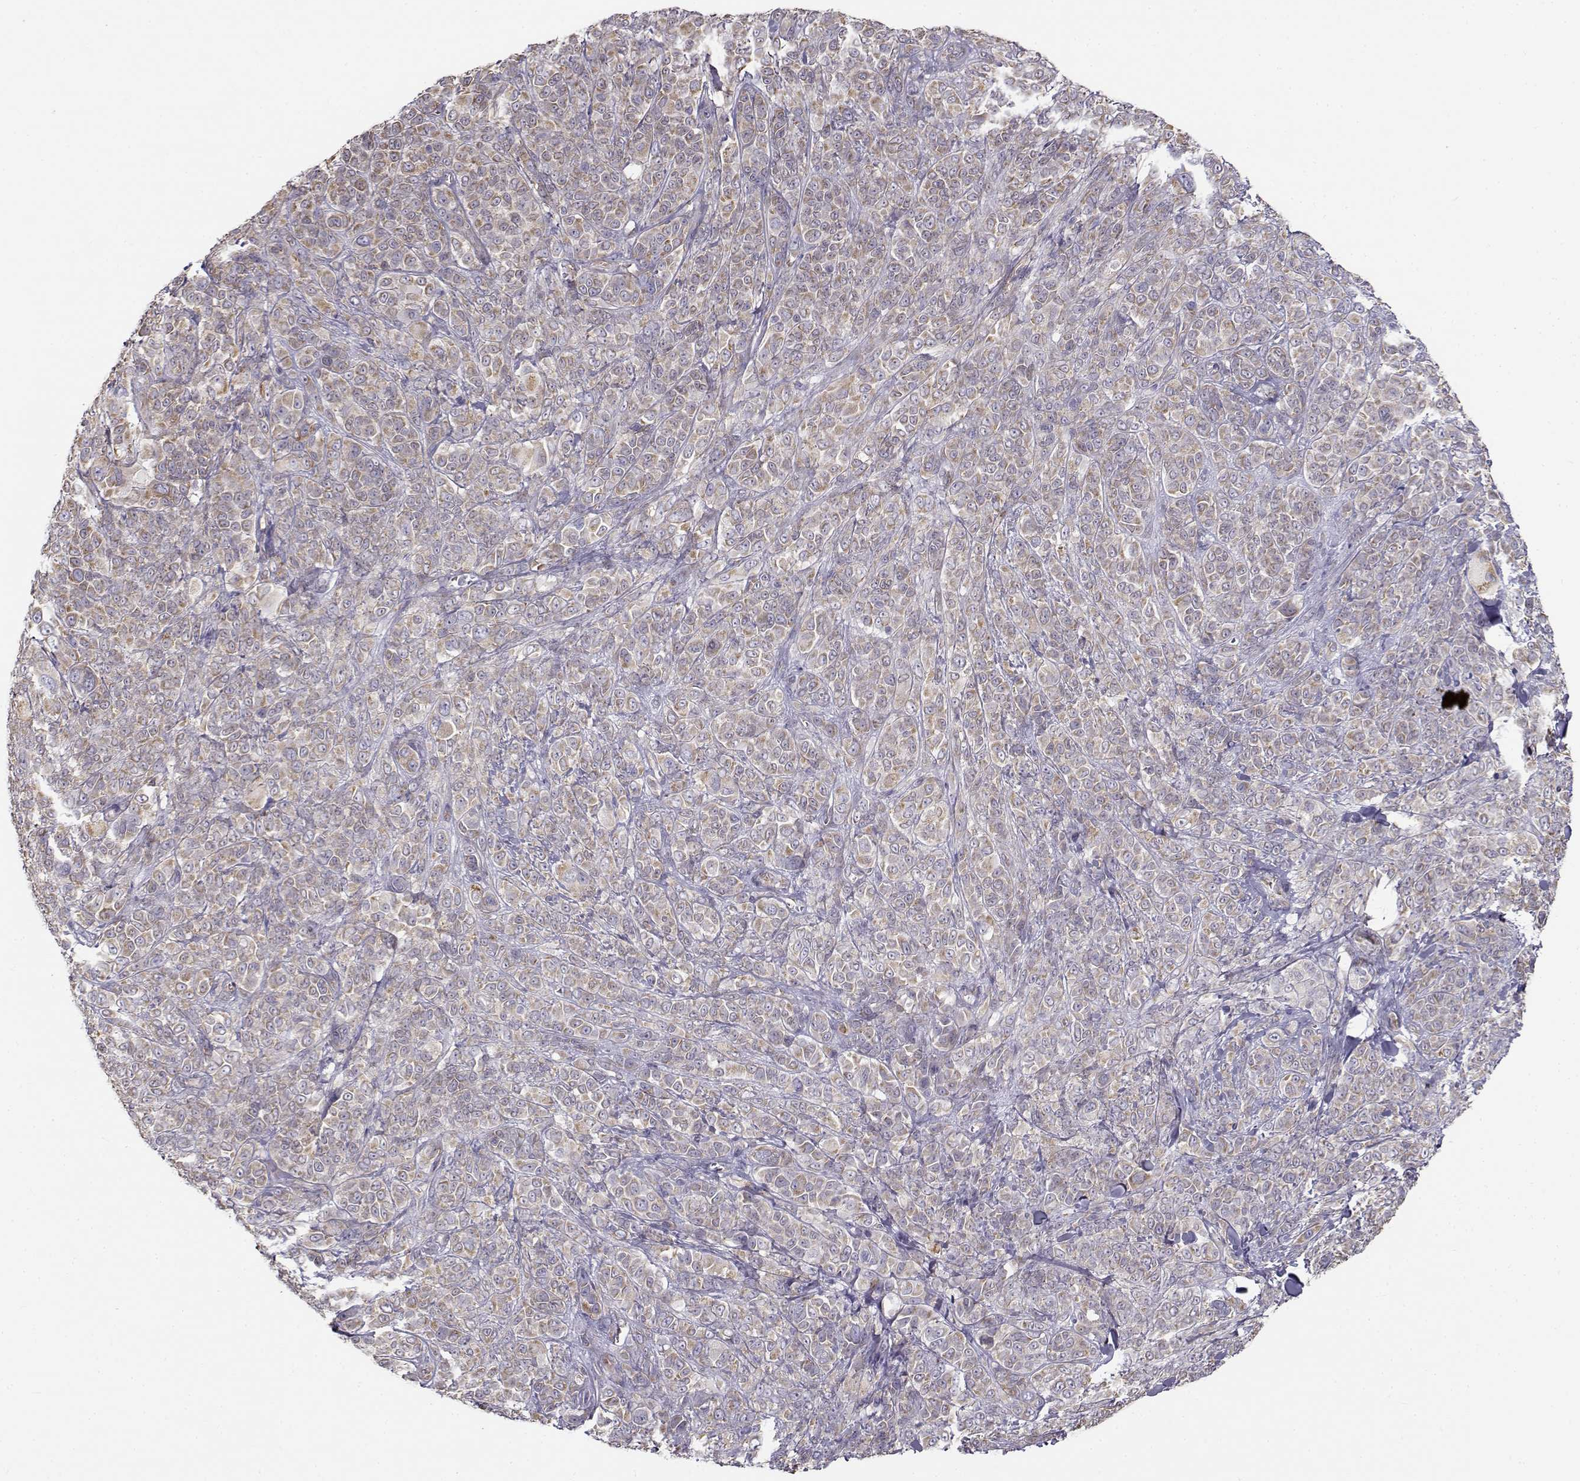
{"staining": {"intensity": "weak", "quantity": ">75%", "location": "cytoplasmic/membranous"}, "tissue": "melanoma", "cell_type": "Tumor cells", "image_type": "cancer", "snomed": [{"axis": "morphology", "description": "Malignant melanoma, NOS"}, {"axis": "topography", "description": "Skin"}], "caption": "The immunohistochemical stain highlights weak cytoplasmic/membranous positivity in tumor cells of malignant melanoma tissue.", "gene": "BEND6", "patient": {"sex": "female", "age": 87}}